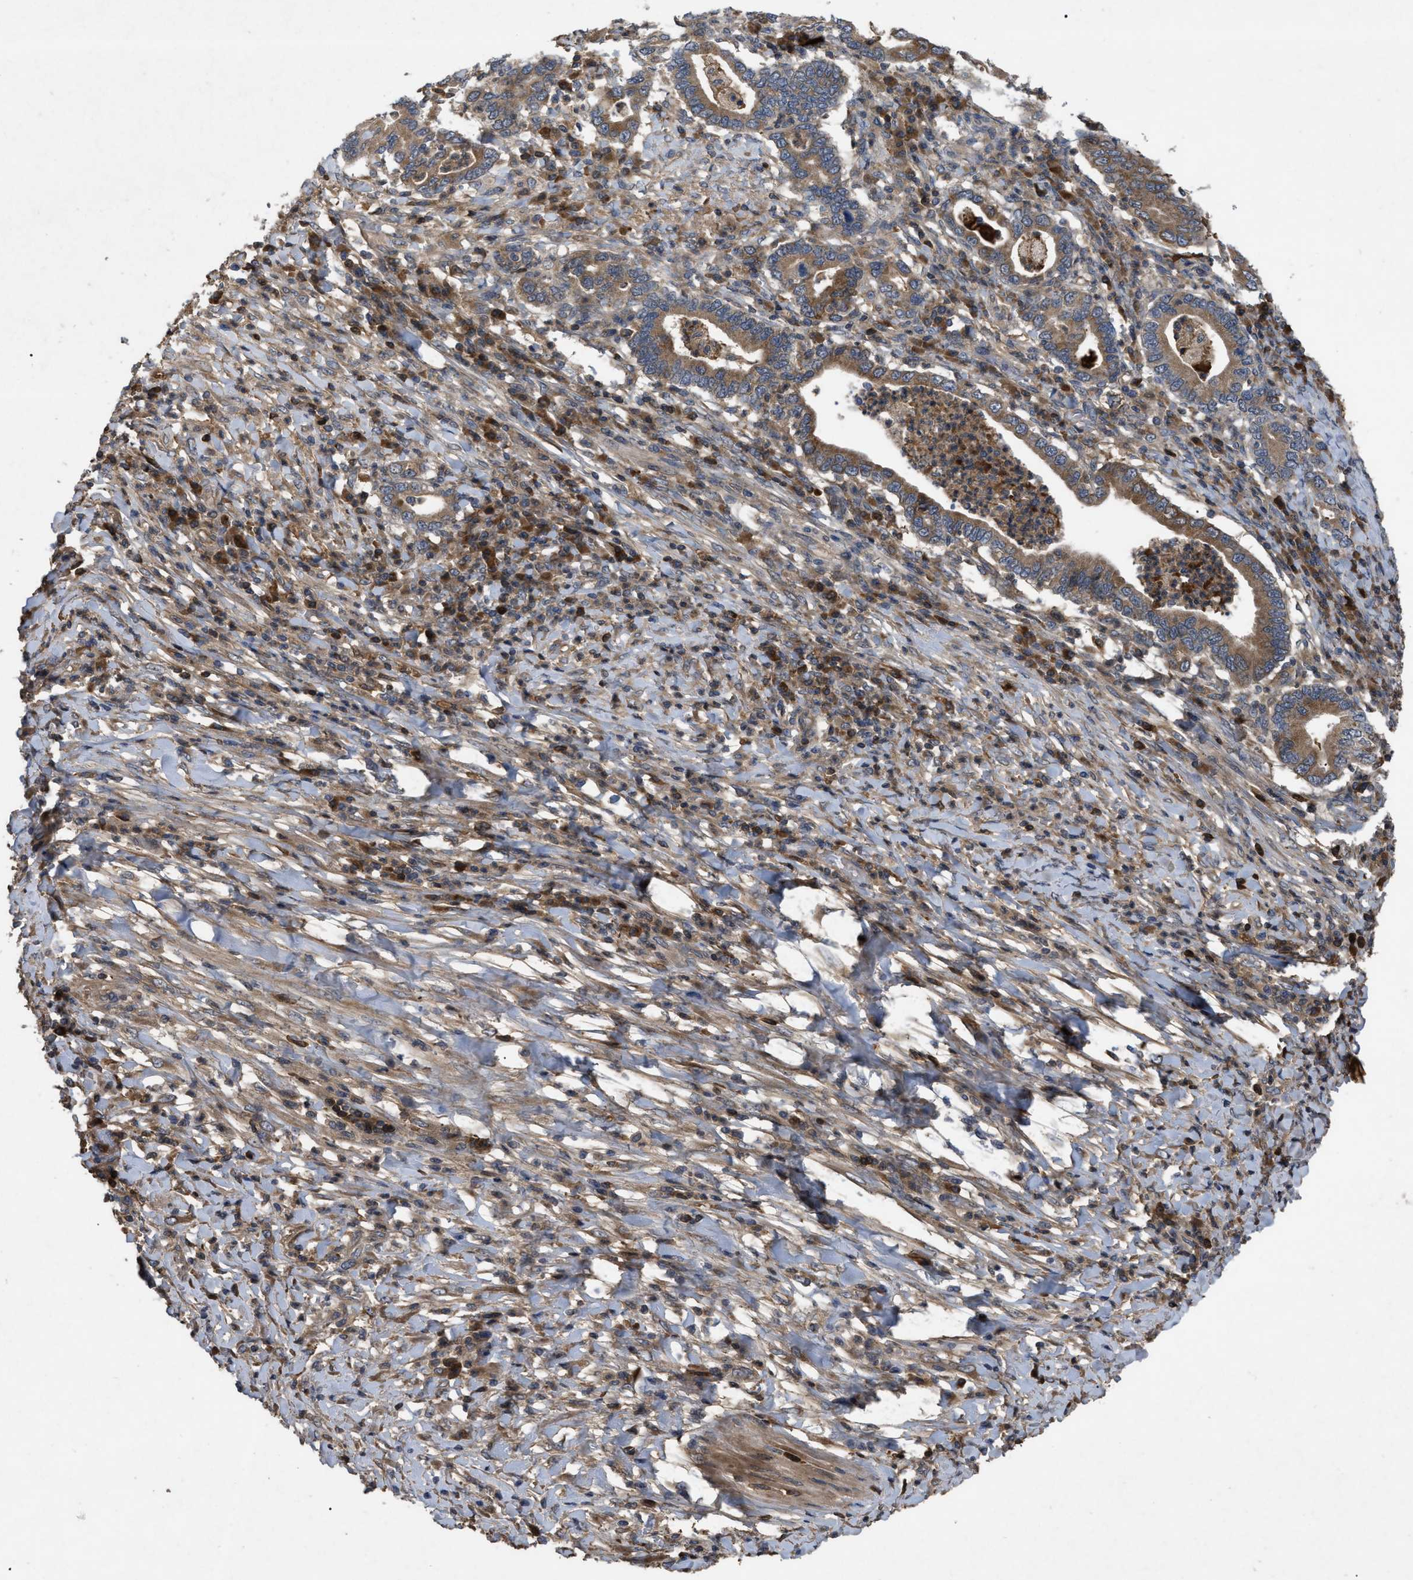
{"staining": {"intensity": "moderate", "quantity": ">75%", "location": "cytoplasmic/membranous"}, "tissue": "stomach cancer", "cell_type": "Tumor cells", "image_type": "cancer", "snomed": [{"axis": "morphology", "description": "Normal tissue, NOS"}, {"axis": "morphology", "description": "Adenocarcinoma, NOS"}, {"axis": "topography", "description": "Esophagus"}, {"axis": "topography", "description": "Stomach, upper"}, {"axis": "topography", "description": "Peripheral nerve tissue"}], "caption": "Stomach adenocarcinoma stained for a protein (brown) displays moderate cytoplasmic/membranous positive positivity in approximately >75% of tumor cells.", "gene": "RAB2A", "patient": {"sex": "male", "age": 62}}